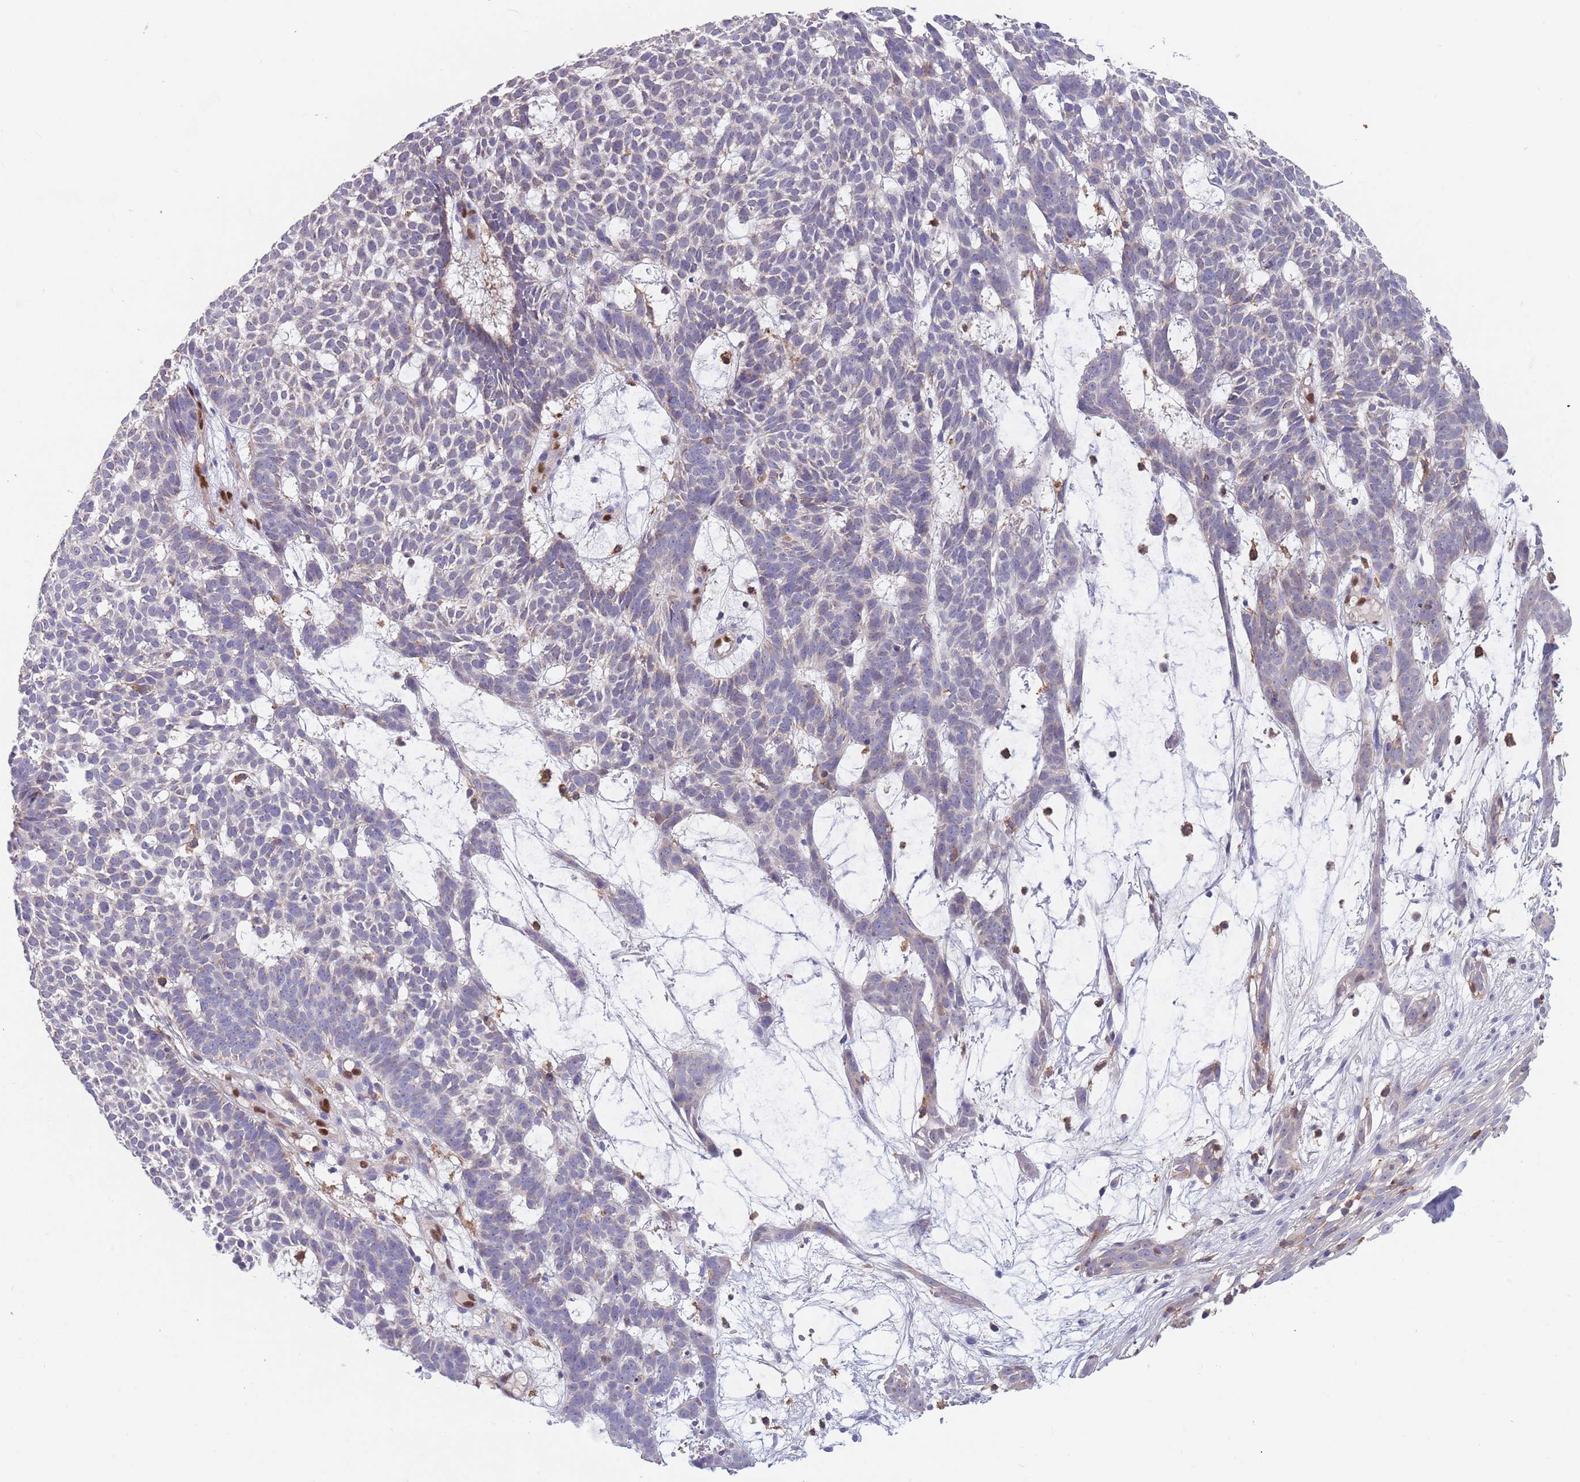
{"staining": {"intensity": "negative", "quantity": "none", "location": "none"}, "tissue": "skin cancer", "cell_type": "Tumor cells", "image_type": "cancer", "snomed": [{"axis": "morphology", "description": "Basal cell carcinoma"}, {"axis": "topography", "description": "Skin"}], "caption": "Skin basal cell carcinoma was stained to show a protein in brown. There is no significant staining in tumor cells. Nuclei are stained in blue.", "gene": "DDT", "patient": {"sex": "female", "age": 78}}